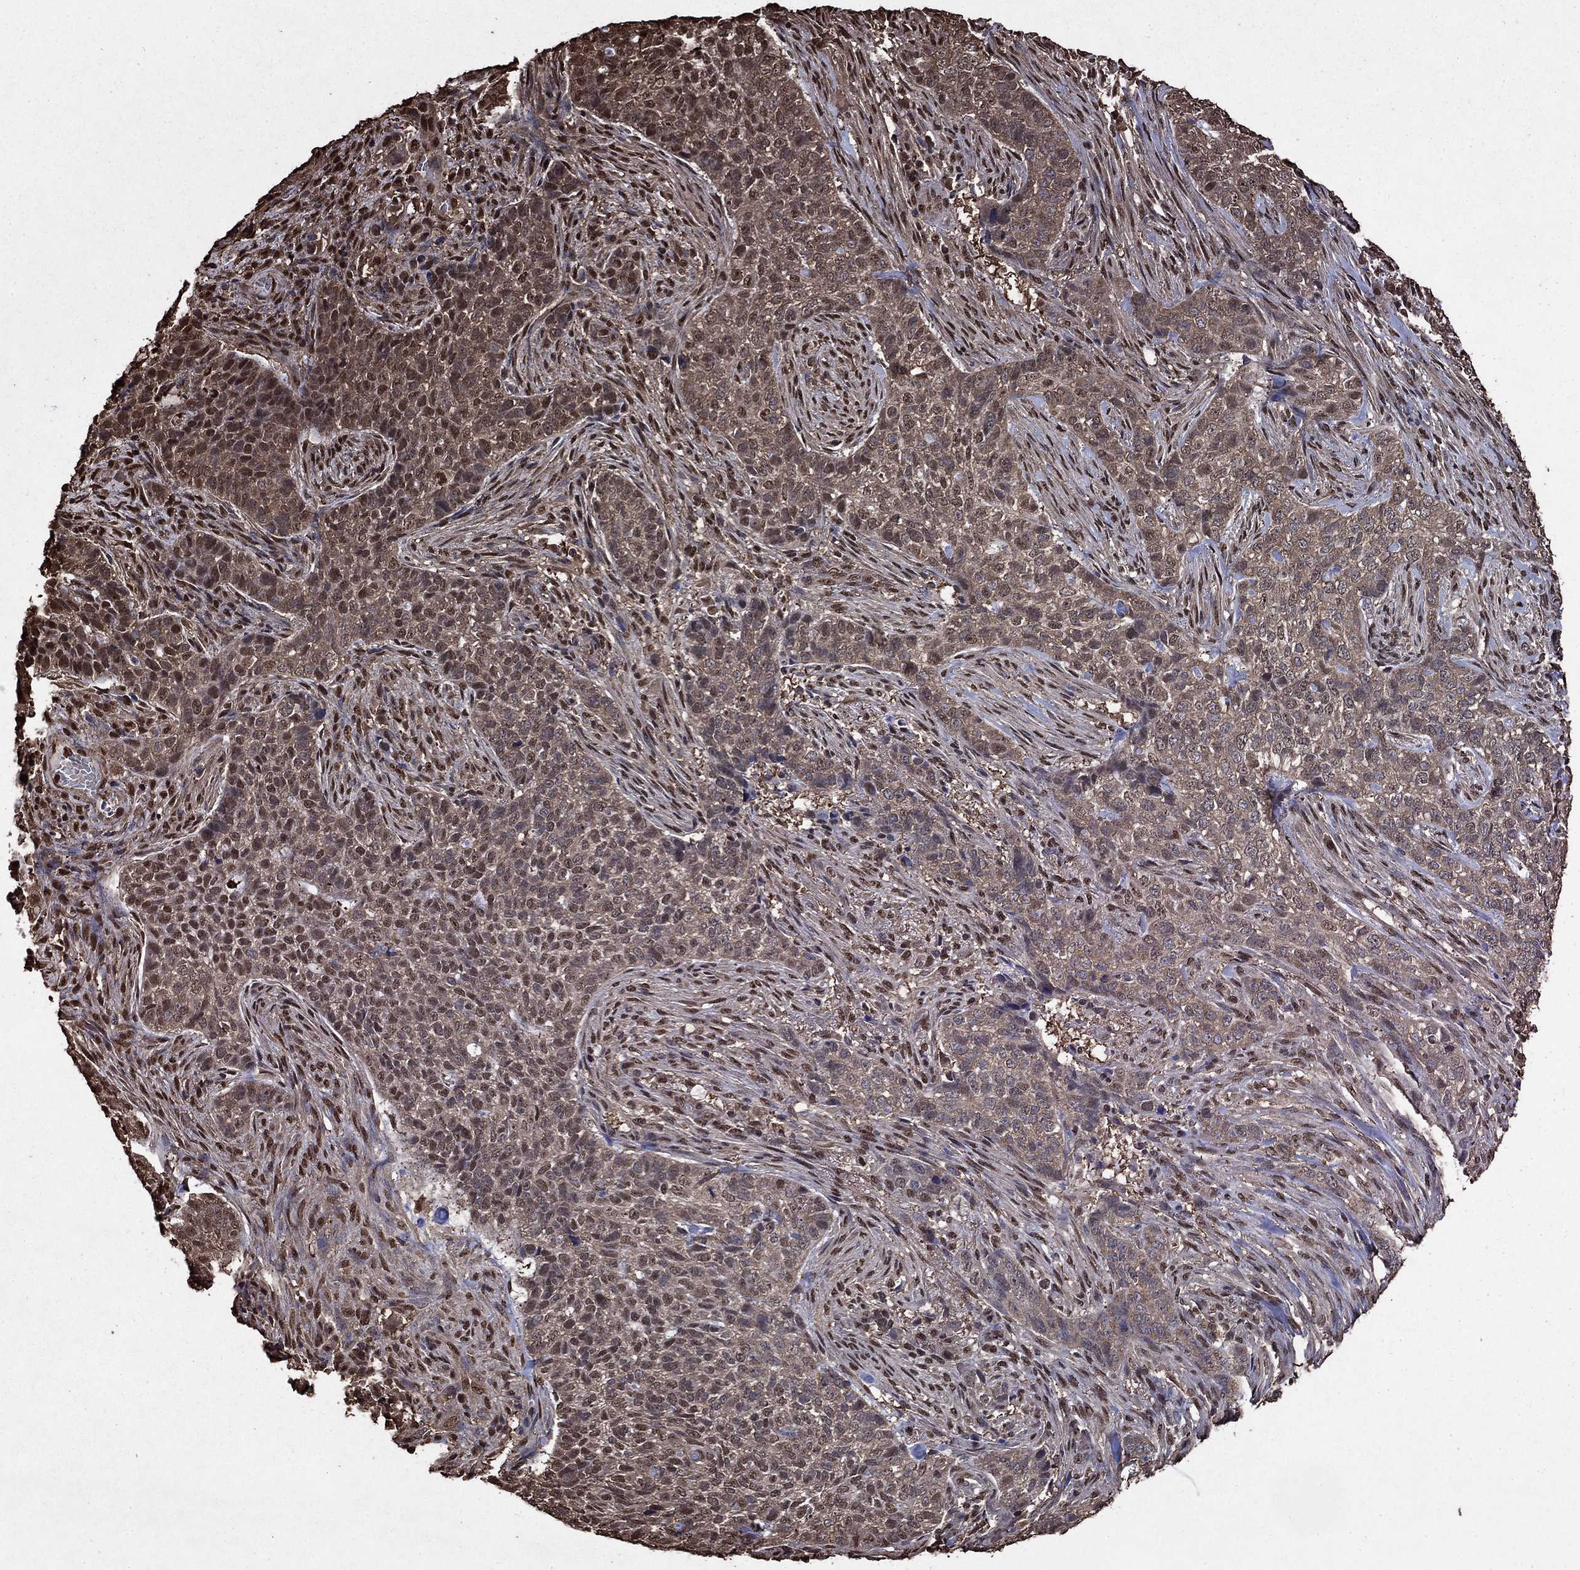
{"staining": {"intensity": "moderate", "quantity": "25%-75%", "location": "cytoplasmic/membranous,nuclear"}, "tissue": "skin cancer", "cell_type": "Tumor cells", "image_type": "cancer", "snomed": [{"axis": "morphology", "description": "Basal cell carcinoma"}, {"axis": "topography", "description": "Skin"}], "caption": "IHC histopathology image of neoplastic tissue: skin cancer (basal cell carcinoma) stained using IHC displays medium levels of moderate protein expression localized specifically in the cytoplasmic/membranous and nuclear of tumor cells, appearing as a cytoplasmic/membranous and nuclear brown color.", "gene": "GAPDH", "patient": {"sex": "female", "age": 69}}